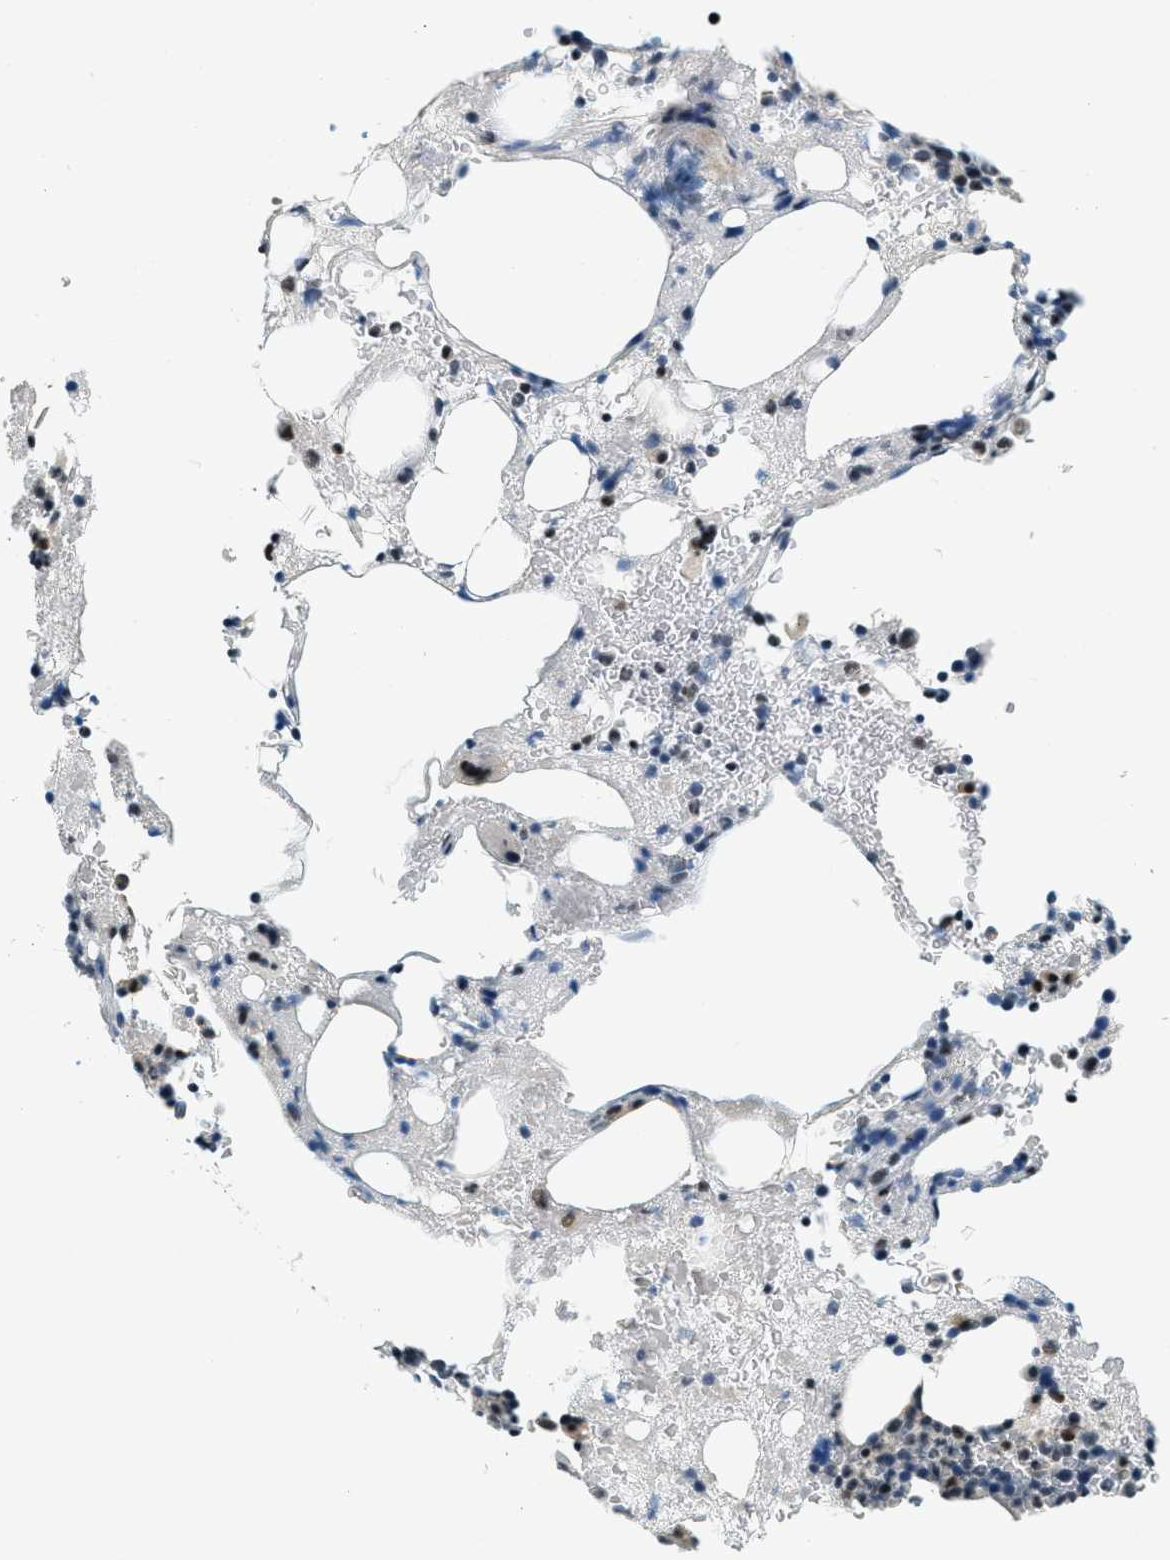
{"staining": {"intensity": "moderate", "quantity": "<25%", "location": "nuclear"}, "tissue": "bone marrow", "cell_type": "Hematopoietic cells", "image_type": "normal", "snomed": [{"axis": "morphology", "description": "Normal tissue, NOS"}, {"axis": "morphology", "description": "Inflammation, NOS"}, {"axis": "topography", "description": "Bone marrow"}], "caption": "About <25% of hematopoietic cells in benign human bone marrow show moderate nuclear protein positivity as visualized by brown immunohistochemical staining.", "gene": "ZDHHC23", "patient": {"sex": "female", "age": 78}}